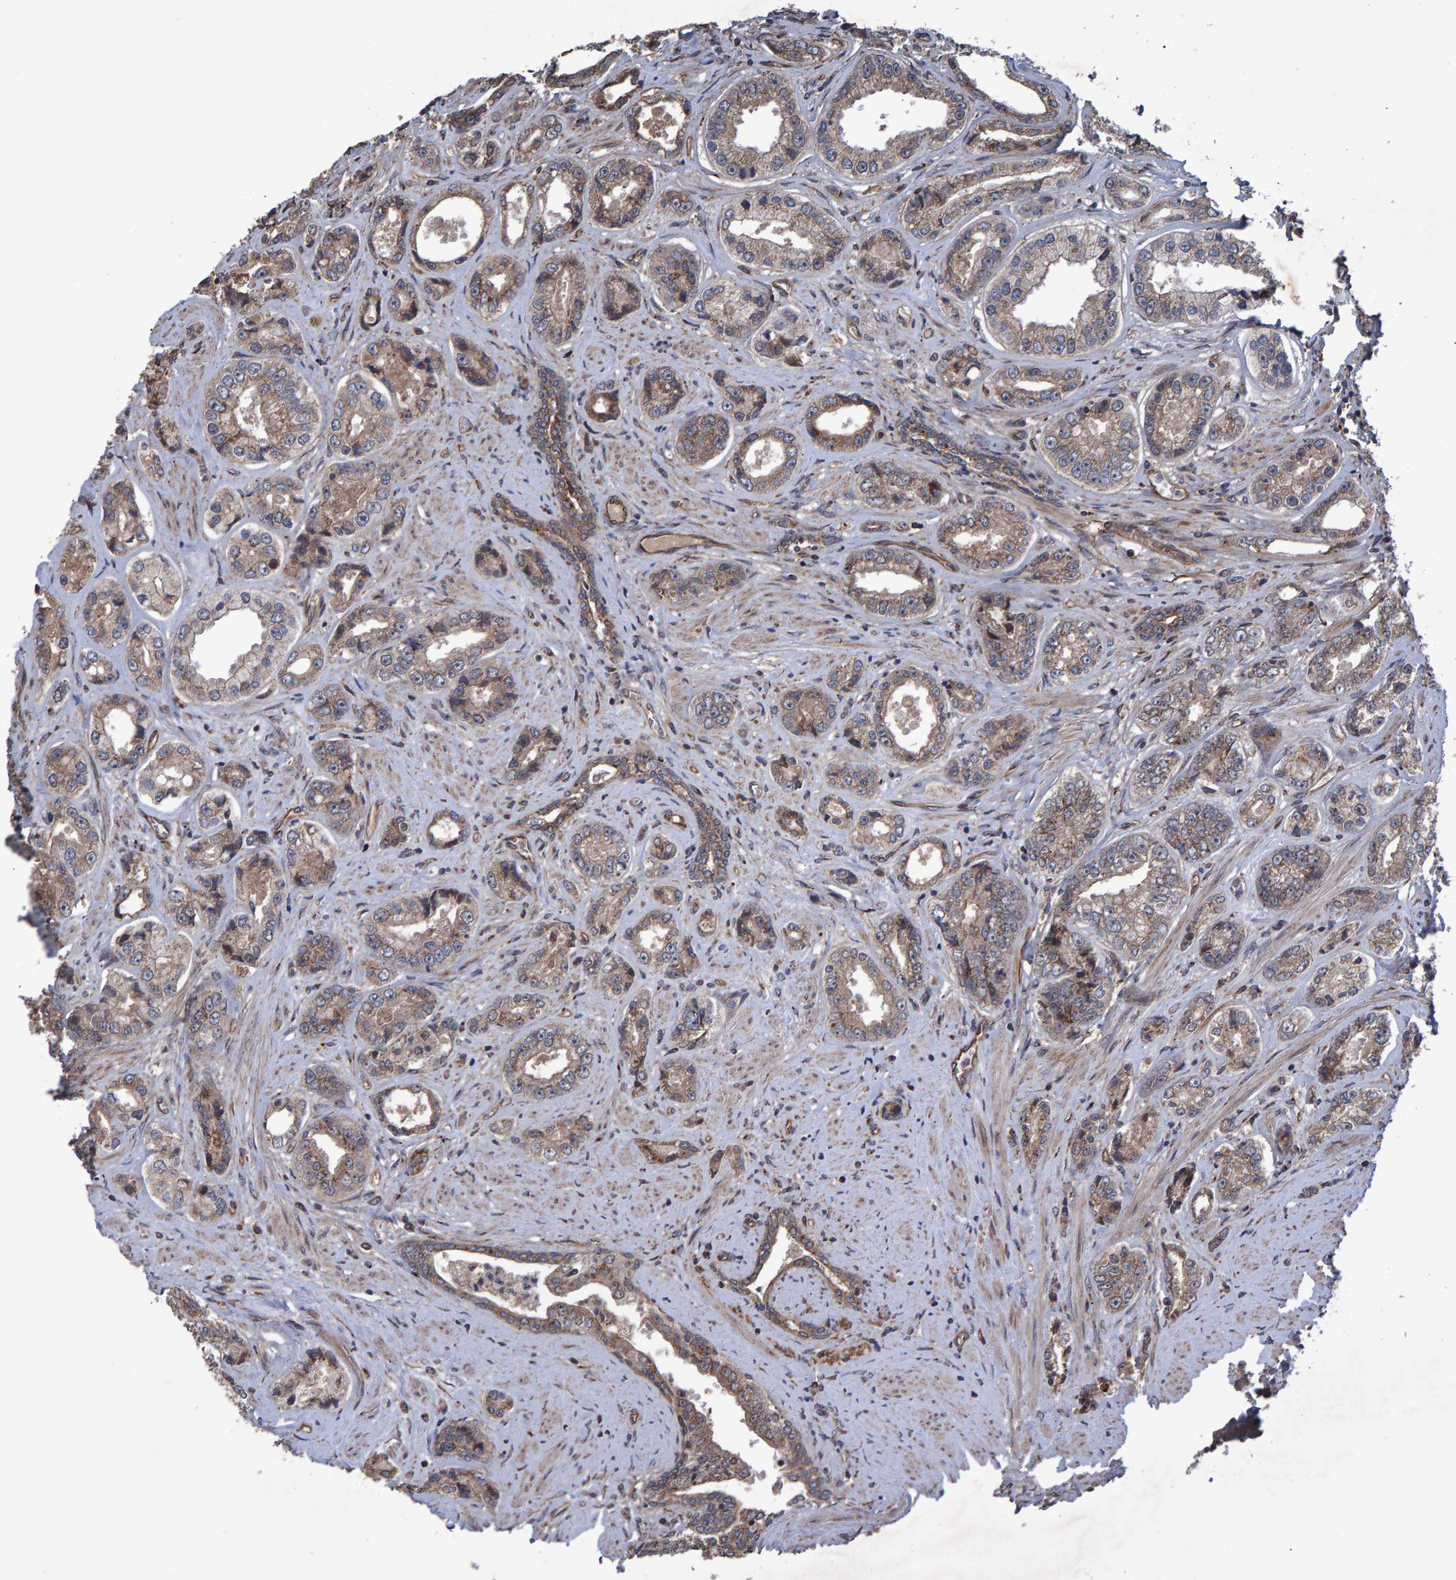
{"staining": {"intensity": "moderate", "quantity": ">75%", "location": "cytoplasmic/membranous"}, "tissue": "prostate cancer", "cell_type": "Tumor cells", "image_type": "cancer", "snomed": [{"axis": "morphology", "description": "Adenocarcinoma, High grade"}, {"axis": "topography", "description": "Prostate"}], "caption": "Immunohistochemistry of human prostate adenocarcinoma (high-grade) reveals medium levels of moderate cytoplasmic/membranous positivity in approximately >75% of tumor cells.", "gene": "TRIM68", "patient": {"sex": "male", "age": 61}}